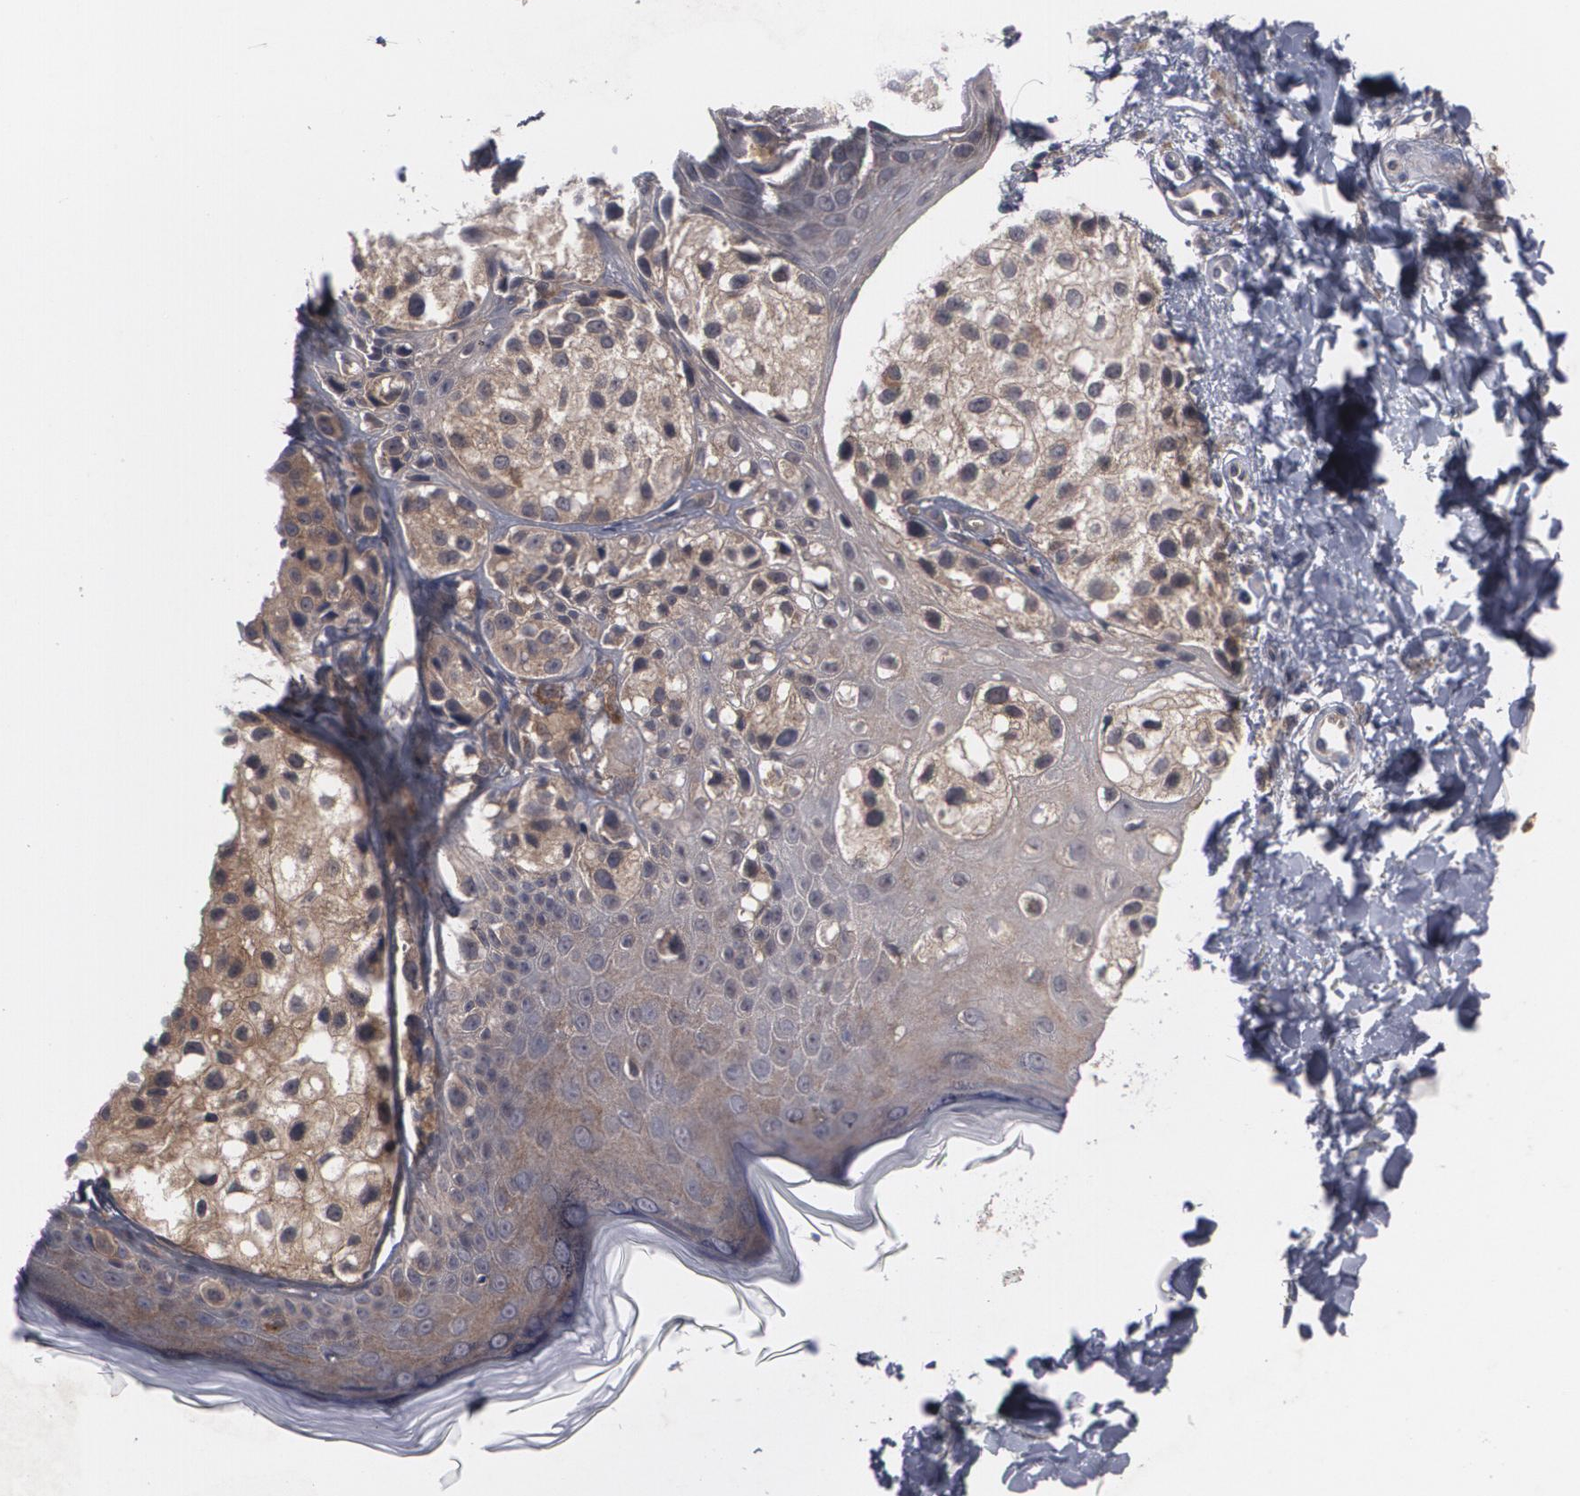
{"staining": {"intensity": "weak", "quantity": "25%-75%", "location": "cytoplasmic/membranous"}, "tissue": "melanoma", "cell_type": "Tumor cells", "image_type": "cancer", "snomed": [{"axis": "morphology", "description": "Malignant melanoma, NOS"}, {"axis": "topography", "description": "Skin"}], "caption": "Malignant melanoma stained with DAB (3,3'-diaminobenzidine) immunohistochemistry (IHC) displays low levels of weak cytoplasmic/membranous positivity in about 25%-75% of tumor cells. The protein of interest is stained brown, and the nuclei are stained in blue (DAB IHC with brightfield microscopy, high magnification).", "gene": "HTT", "patient": {"sex": "male", "age": 23}}